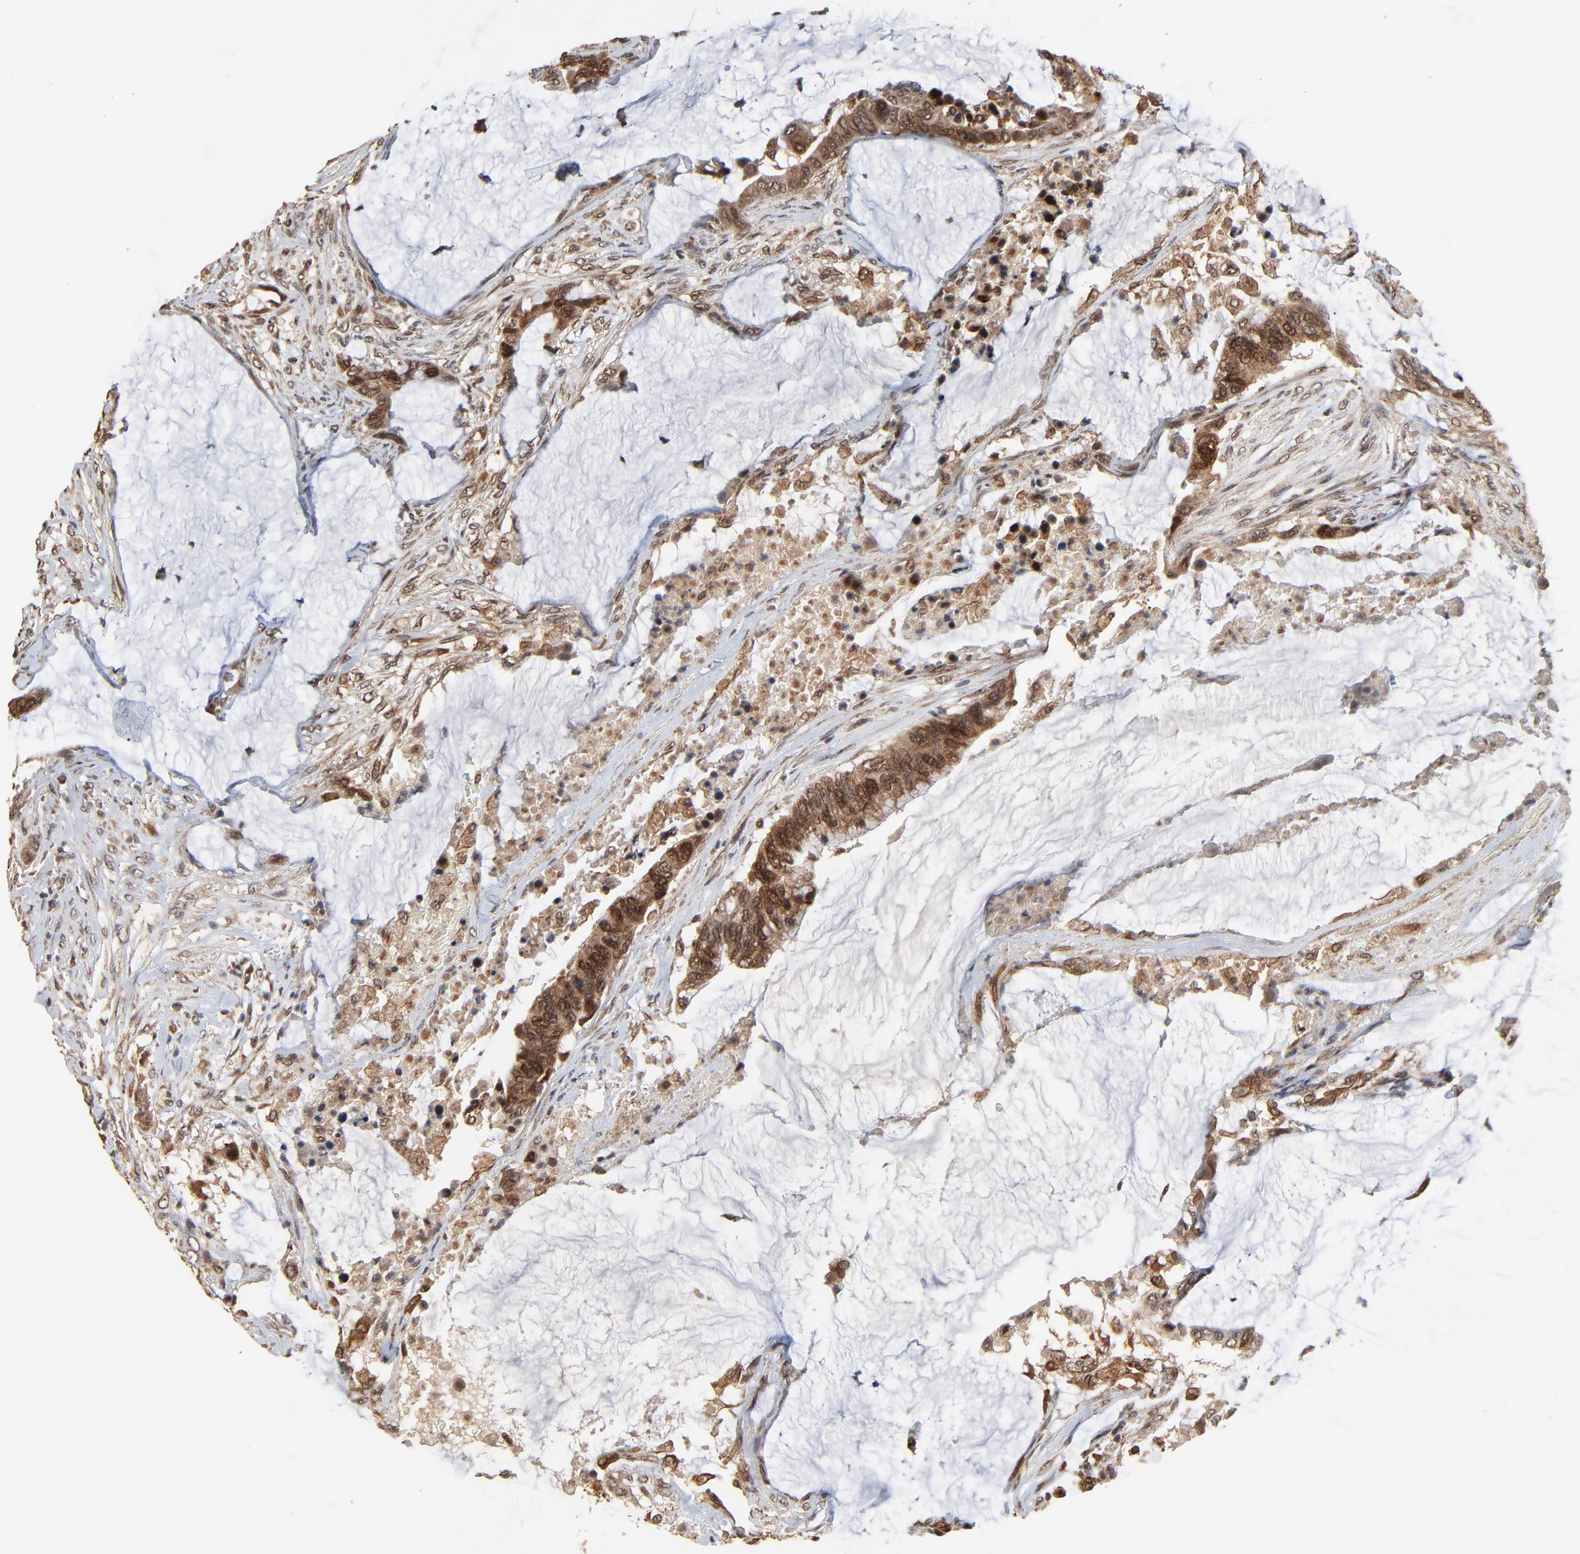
{"staining": {"intensity": "strong", "quantity": ">75%", "location": "cytoplasmic/membranous,nuclear"}, "tissue": "colorectal cancer", "cell_type": "Tumor cells", "image_type": "cancer", "snomed": [{"axis": "morphology", "description": "Adenocarcinoma, NOS"}, {"axis": "topography", "description": "Rectum"}], "caption": "A photomicrograph of human colorectal cancer stained for a protein displays strong cytoplasmic/membranous and nuclear brown staining in tumor cells. (brown staining indicates protein expression, while blue staining denotes nuclei).", "gene": "FAM227A", "patient": {"sex": "female", "age": 59}}